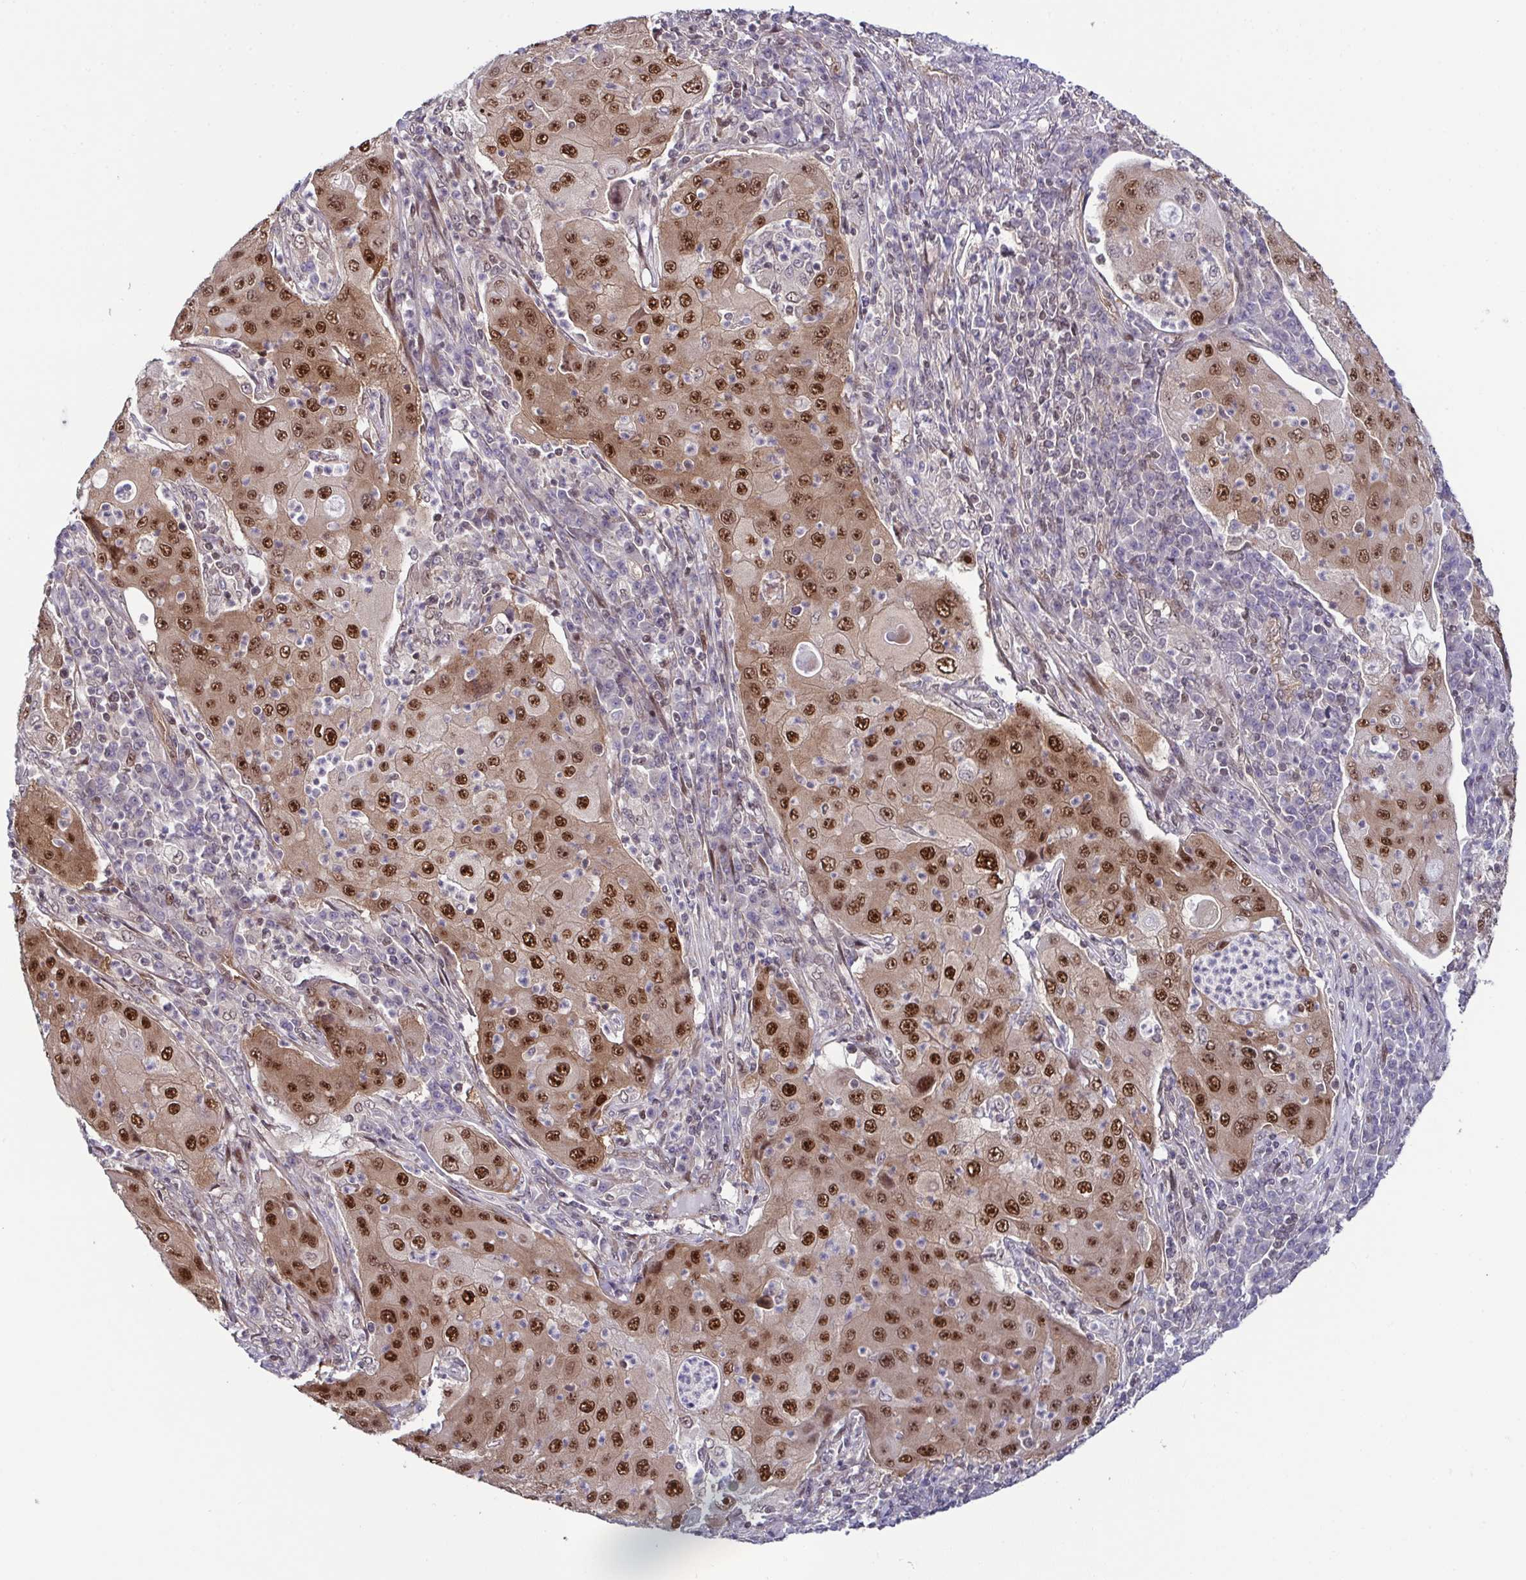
{"staining": {"intensity": "moderate", "quantity": ">75%", "location": "nuclear"}, "tissue": "lung cancer", "cell_type": "Tumor cells", "image_type": "cancer", "snomed": [{"axis": "morphology", "description": "Squamous cell carcinoma, NOS"}, {"axis": "topography", "description": "Lung"}], "caption": "Immunohistochemical staining of lung cancer shows medium levels of moderate nuclear expression in about >75% of tumor cells. Using DAB (3,3'-diaminobenzidine) (brown) and hematoxylin (blue) stains, captured at high magnification using brightfield microscopy.", "gene": "DNAJB1", "patient": {"sex": "female", "age": 59}}